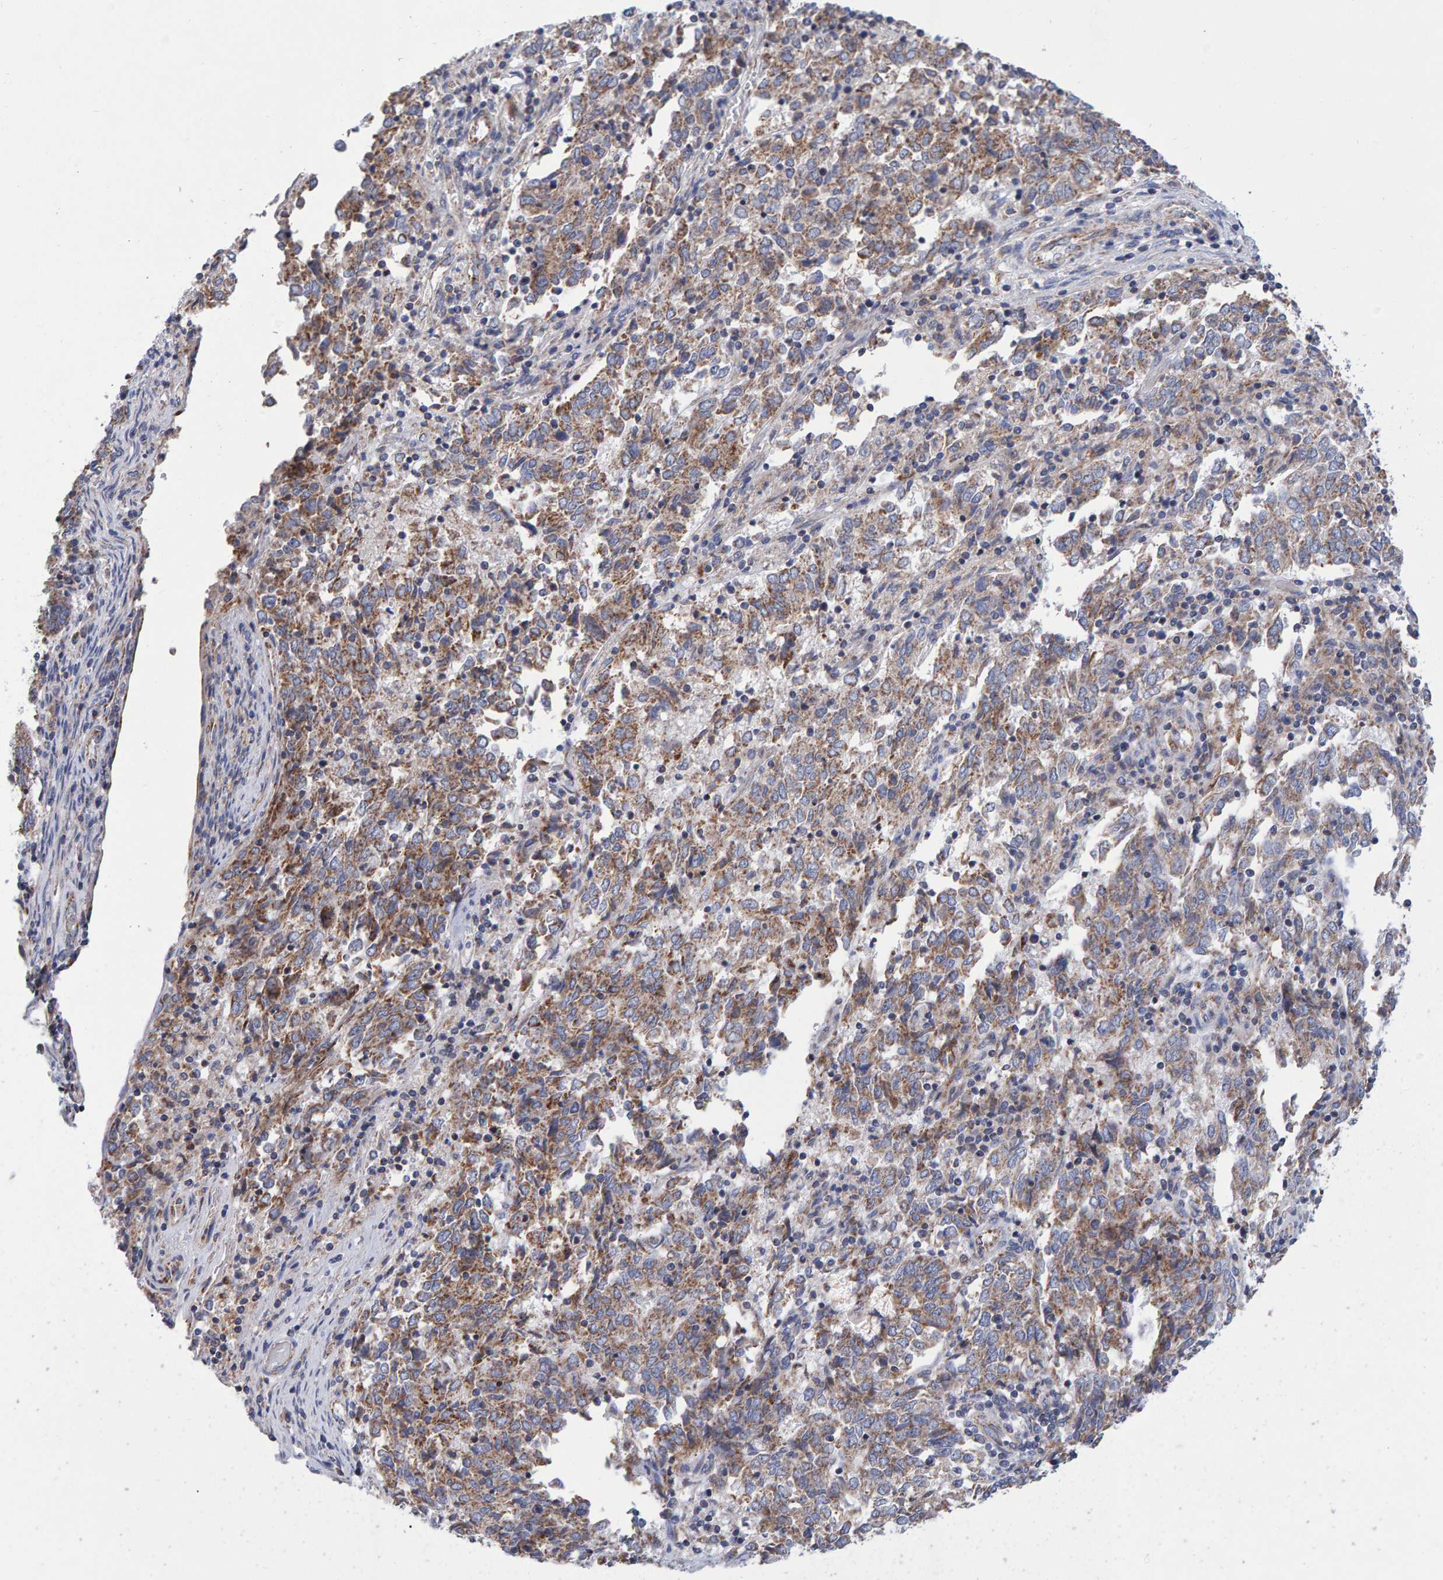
{"staining": {"intensity": "moderate", "quantity": ">75%", "location": "cytoplasmic/membranous"}, "tissue": "endometrial cancer", "cell_type": "Tumor cells", "image_type": "cancer", "snomed": [{"axis": "morphology", "description": "Adenocarcinoma, NOS"}, {"axis": "topography", "description": "Endometrium"}], "caption": "Moderate cytoplasmic/membranous staining is seen in about >75% of tumor cells in adenocarcinoma (endometrial).", "gene": "EFR3A", "patient": {"sex": "female", "age": 80}}